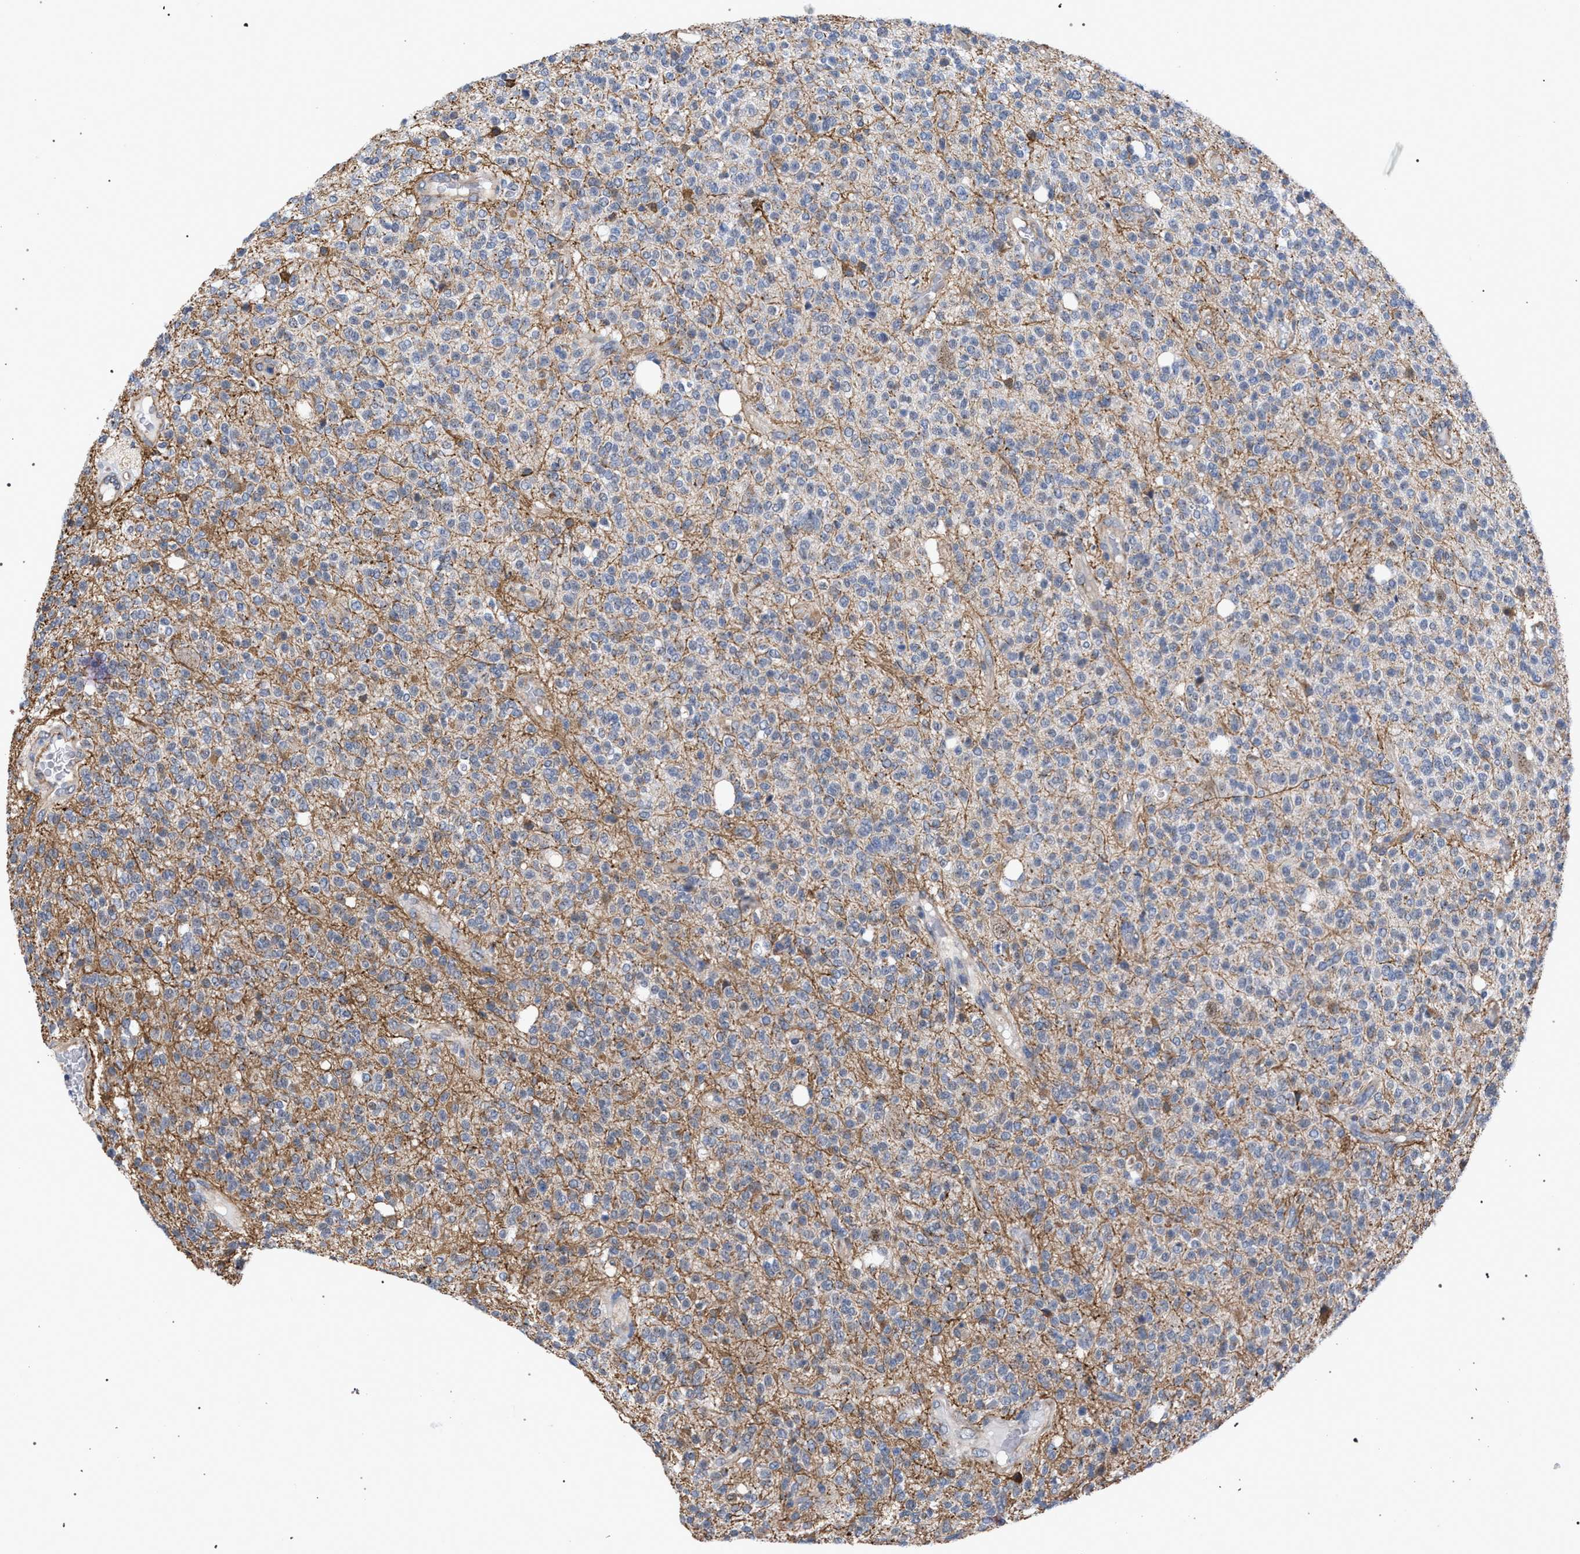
{"staining": {"intensity": "weak", "quantity": "<25%", "location": "cytoplasmic/membranous"}, "tissue": "glioma", "cell_type": "Tumor cells", "image_type": "cancer", "snomed": [{"axis": "morphology", "description": "Glioma, malignant, High grade"}, {"axis": "topography", "description": "Brain"}], "caption": "DAB (3,3'-diaminobenzidine) immunohistochemical staining of human high-grade glioma (malignant) reveals no significant staining in tumor cells.", "gene": "GOLGA2", "patient": {"sex": "male", "age": 34}}